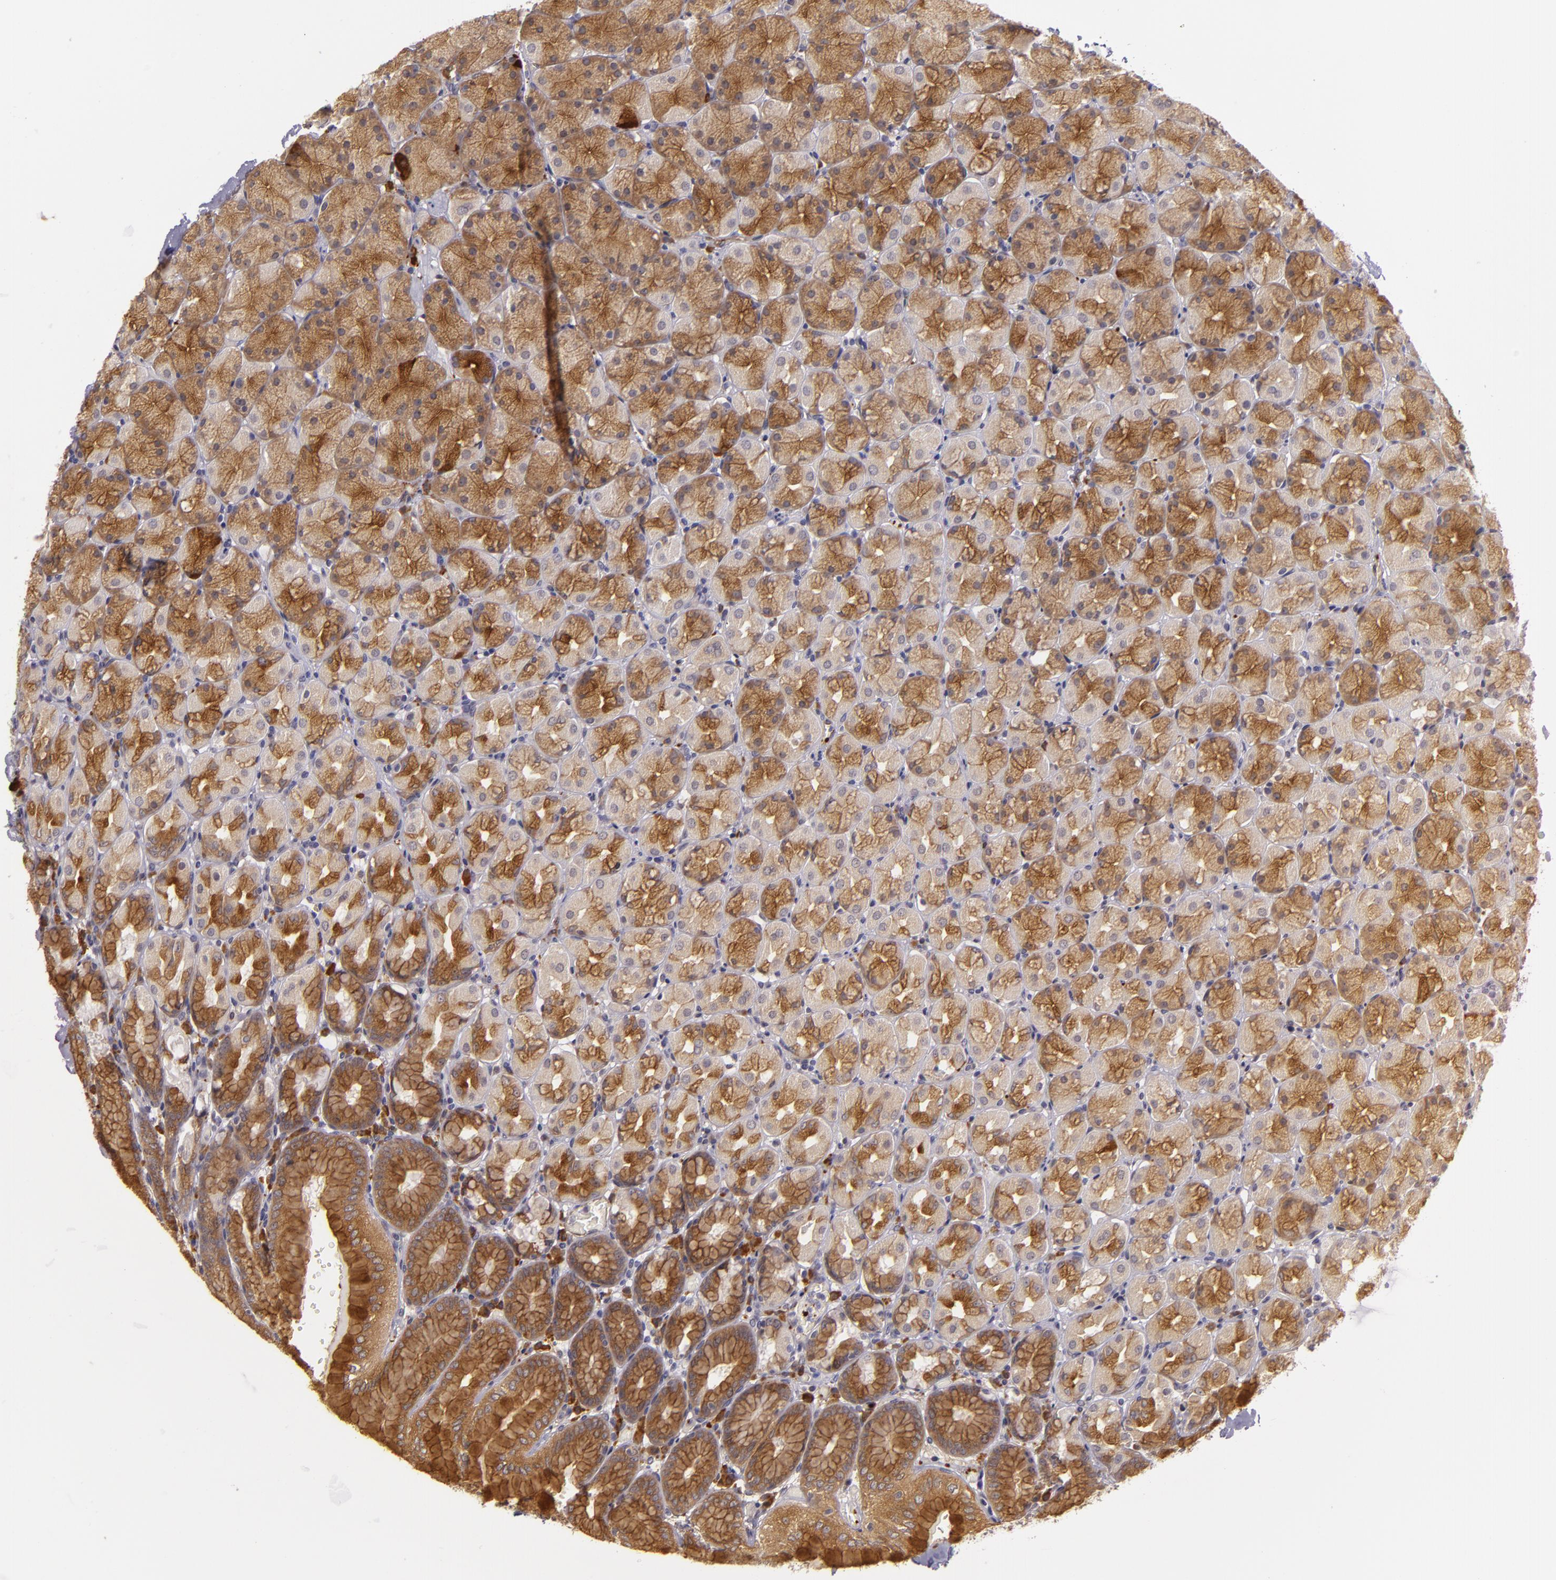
{"staining": {"intensity": "moderate", "quantity": ">75%", "location": "cytoplasmic/membranous"}, "tissue": "stomach", "cell_type": "Glandular cells", "image_type": "normal", "snomed": [{"axis": "morphology", "description": "Normal tissue, NOS"}, {"axis": "topography", "description": "Stomach, upper"}, {"axis": "topography", "description": "Stomach"}], "caption": "Protein expression analysis of unremarkable stomach reveals moderate cytoplasmic/membranous expression in approximately >75% of glandular cells.", "gene": "SYTL4", "patient": {"sex": "male", "age": 76}}